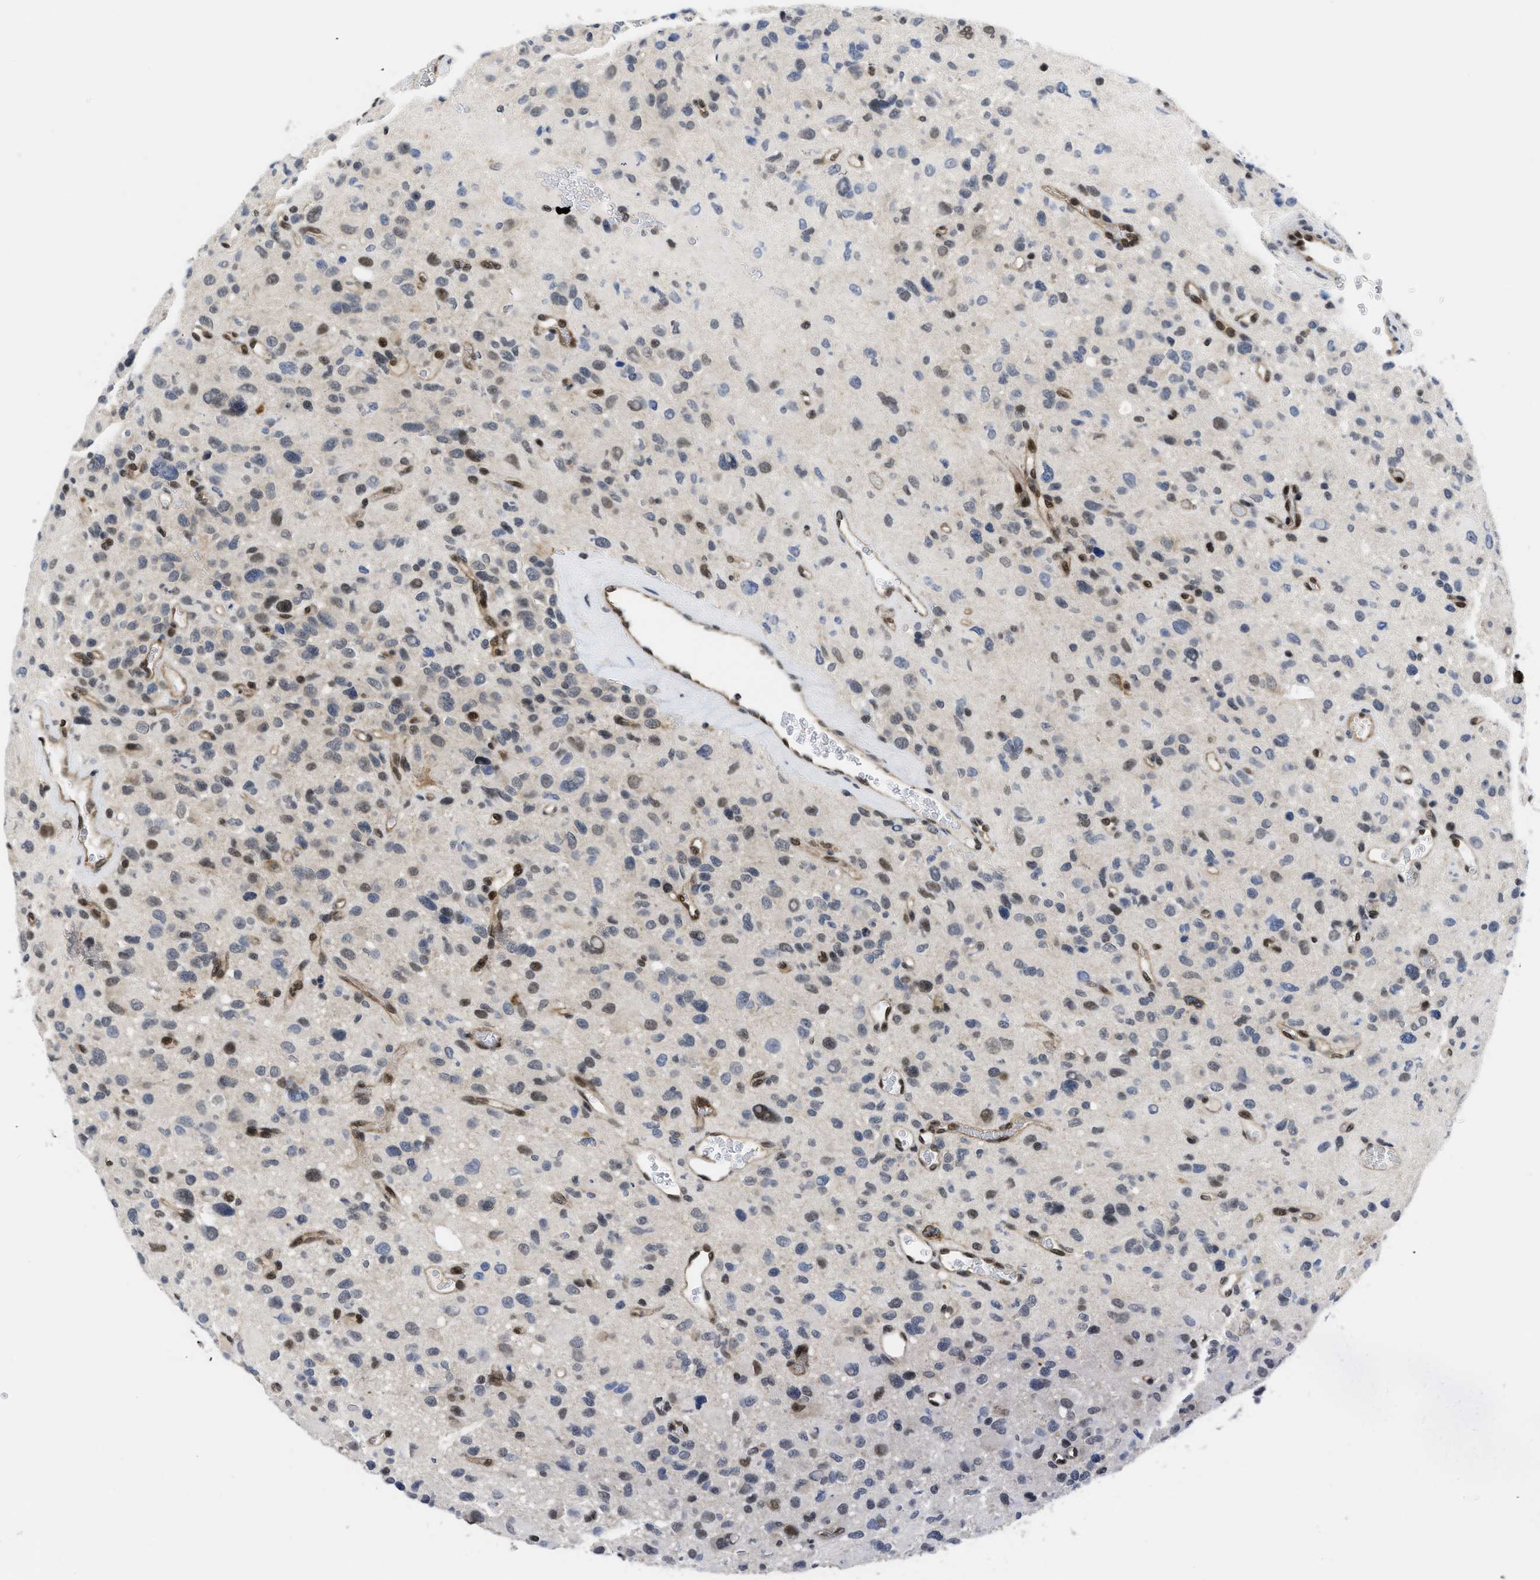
{"staining": {"intensity": "moderate", "quantity": "<25%", "location": "cytoplasmic/membranous,nuclear"}, "tissue": "glioma", "cell_type": "Tumor cells", "image_type": "cancer", "snomed": [{"axis": "morphology", "description": "Glioma, malignant, High grade"}, {"axis": "topography", "description": "Brain"}], "caption": "This photomicrograph displays IHC staining of high-grade glioma (malignant), with low moderate cytoplasmic/membranous and nuclear positivity in about <25% of tumor cells.", "gene": "HIF1A", "patient": {"sex": "male", "age": 48}}